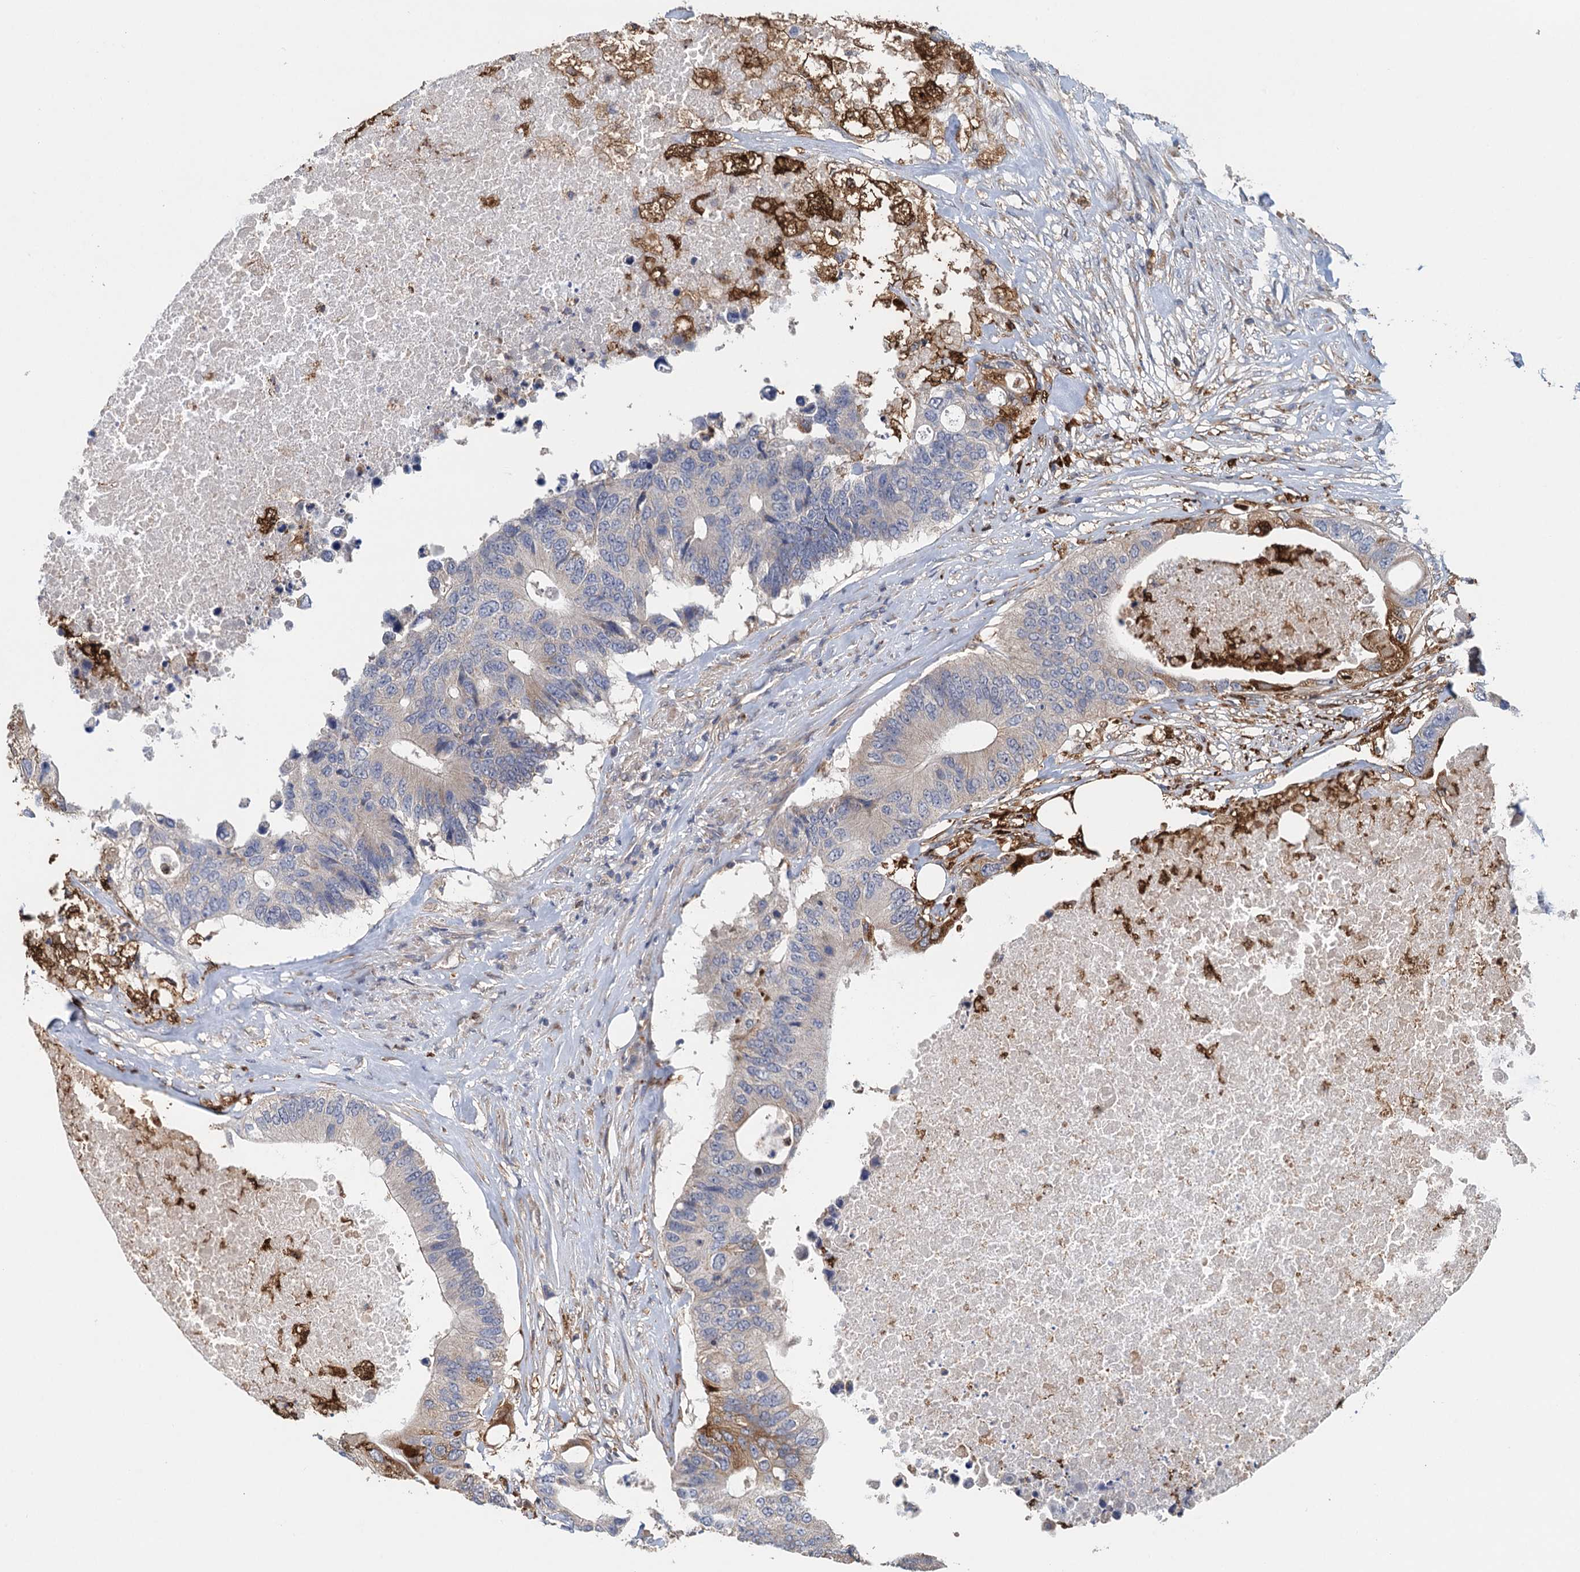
{"staining": {"intensity": "moderate", "quantity": "<25%", "location": "cytoplasmic/membranous"}, "tissue": "colorectal cancer", "cell_type": "Tumor cells", "image_type": "cancer", "snomed": [{"axis": "morphology", "description": "Adenocarcinoma, NOS"}, {"axis": "topography", "description": "Colon"}], "caption": "Immunohistochemistry image of neoplastic tissue: colorectal adenocarcinoma stained using IHC displays low levels of moderate protein expression localized specifically in the cytoplasmic/membranous of tumor cells, appearing as a cytoplasmic/membranous brown color.", "gene": "RSAD2", "patient": {"sex": "male", "age": 71}}